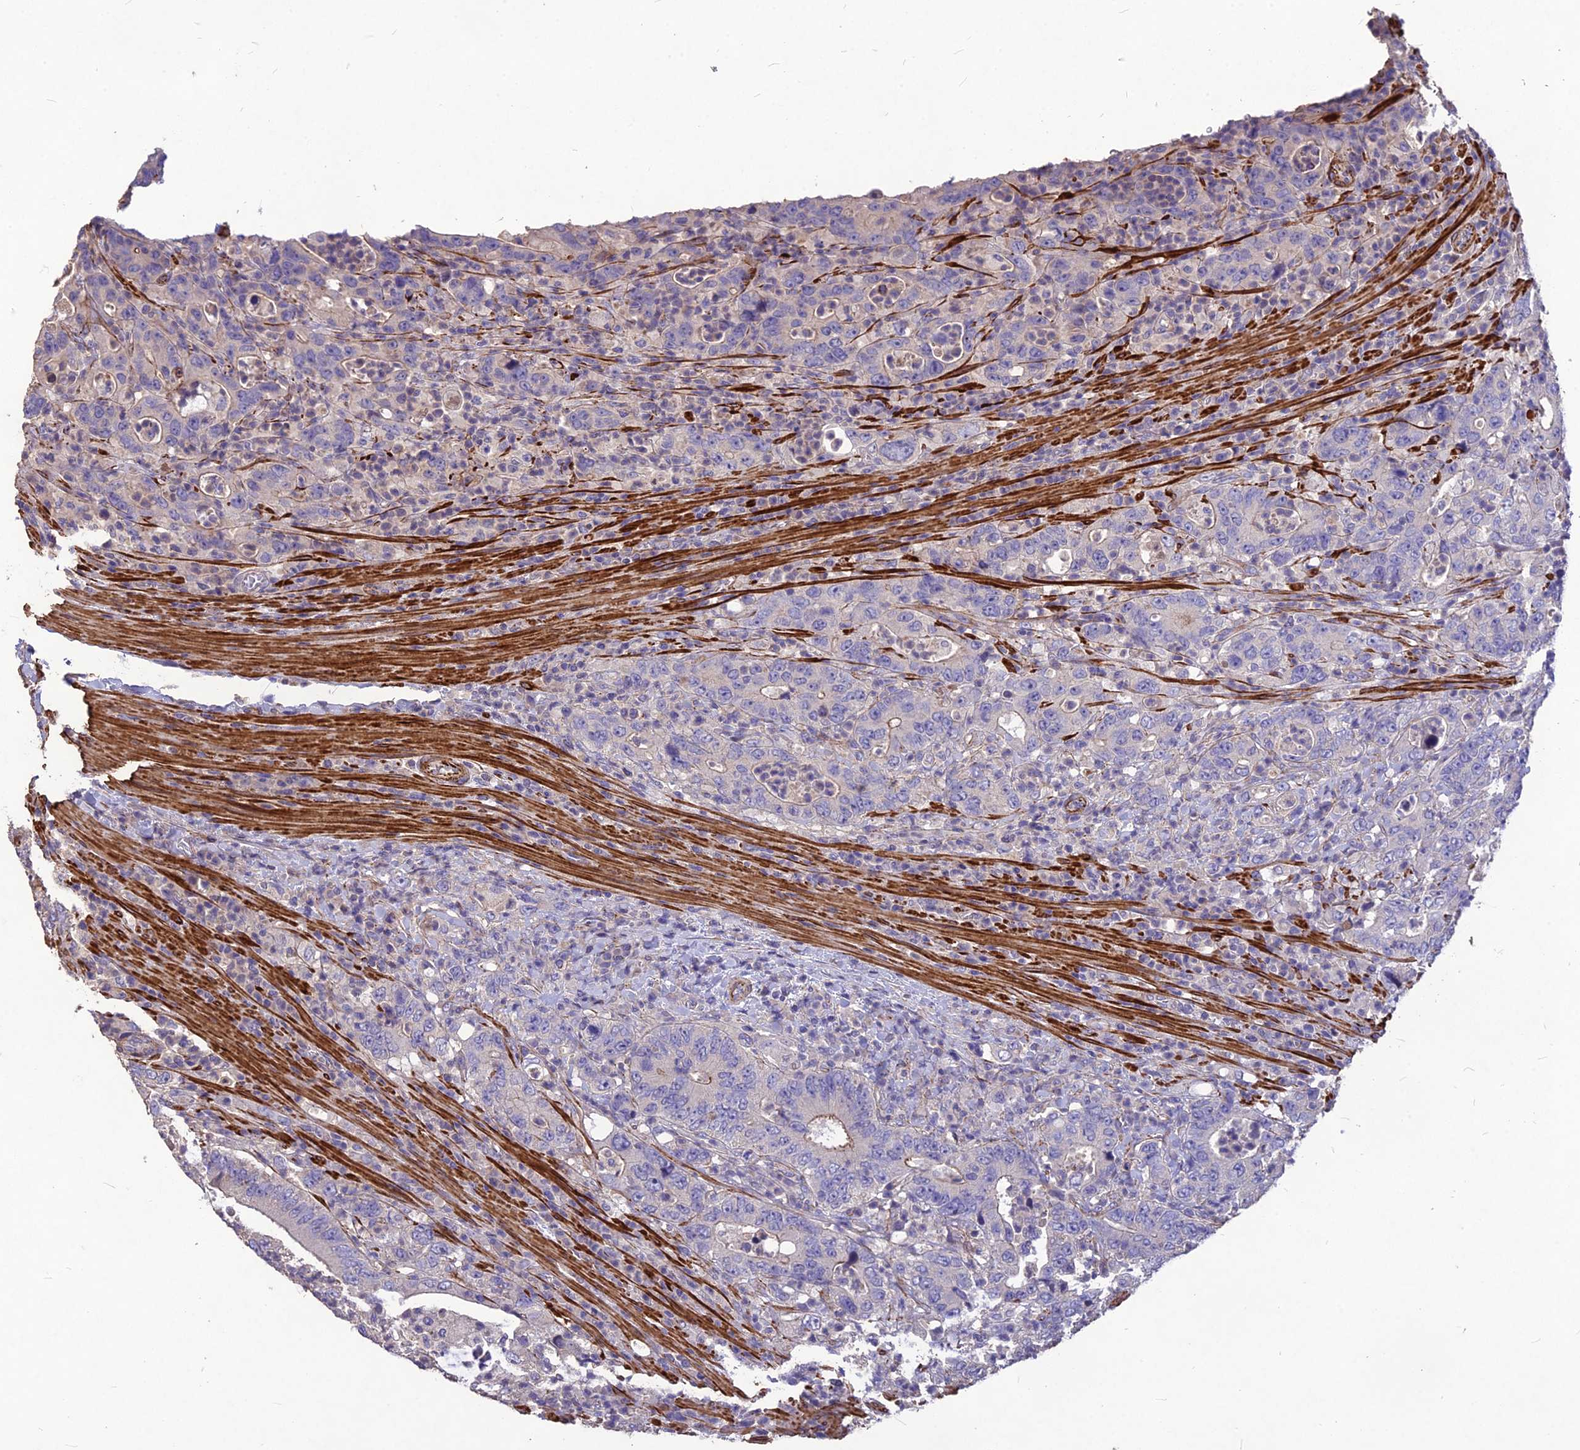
{"staining": {"intensity": "moderate", "quantity": "<25%", "location": "cytoplasmic/membranous"}, "tissue": "colorectal cancer", "cell_type": "Tumor cells", "image_type": "cancer", "snomed": [{"axis": "morphology", "description": "Adenocarcinoma, NOS"}, {"axis": "topography", "description": "Colon"}], "caption": "Protein staining displays moderate cytoplasmic/membranous staining in about <25% of tumor cells in adenocarcinoma (colorectal).", "gene": "CLUH", "patient": {"sex": "female", "age": 75}}